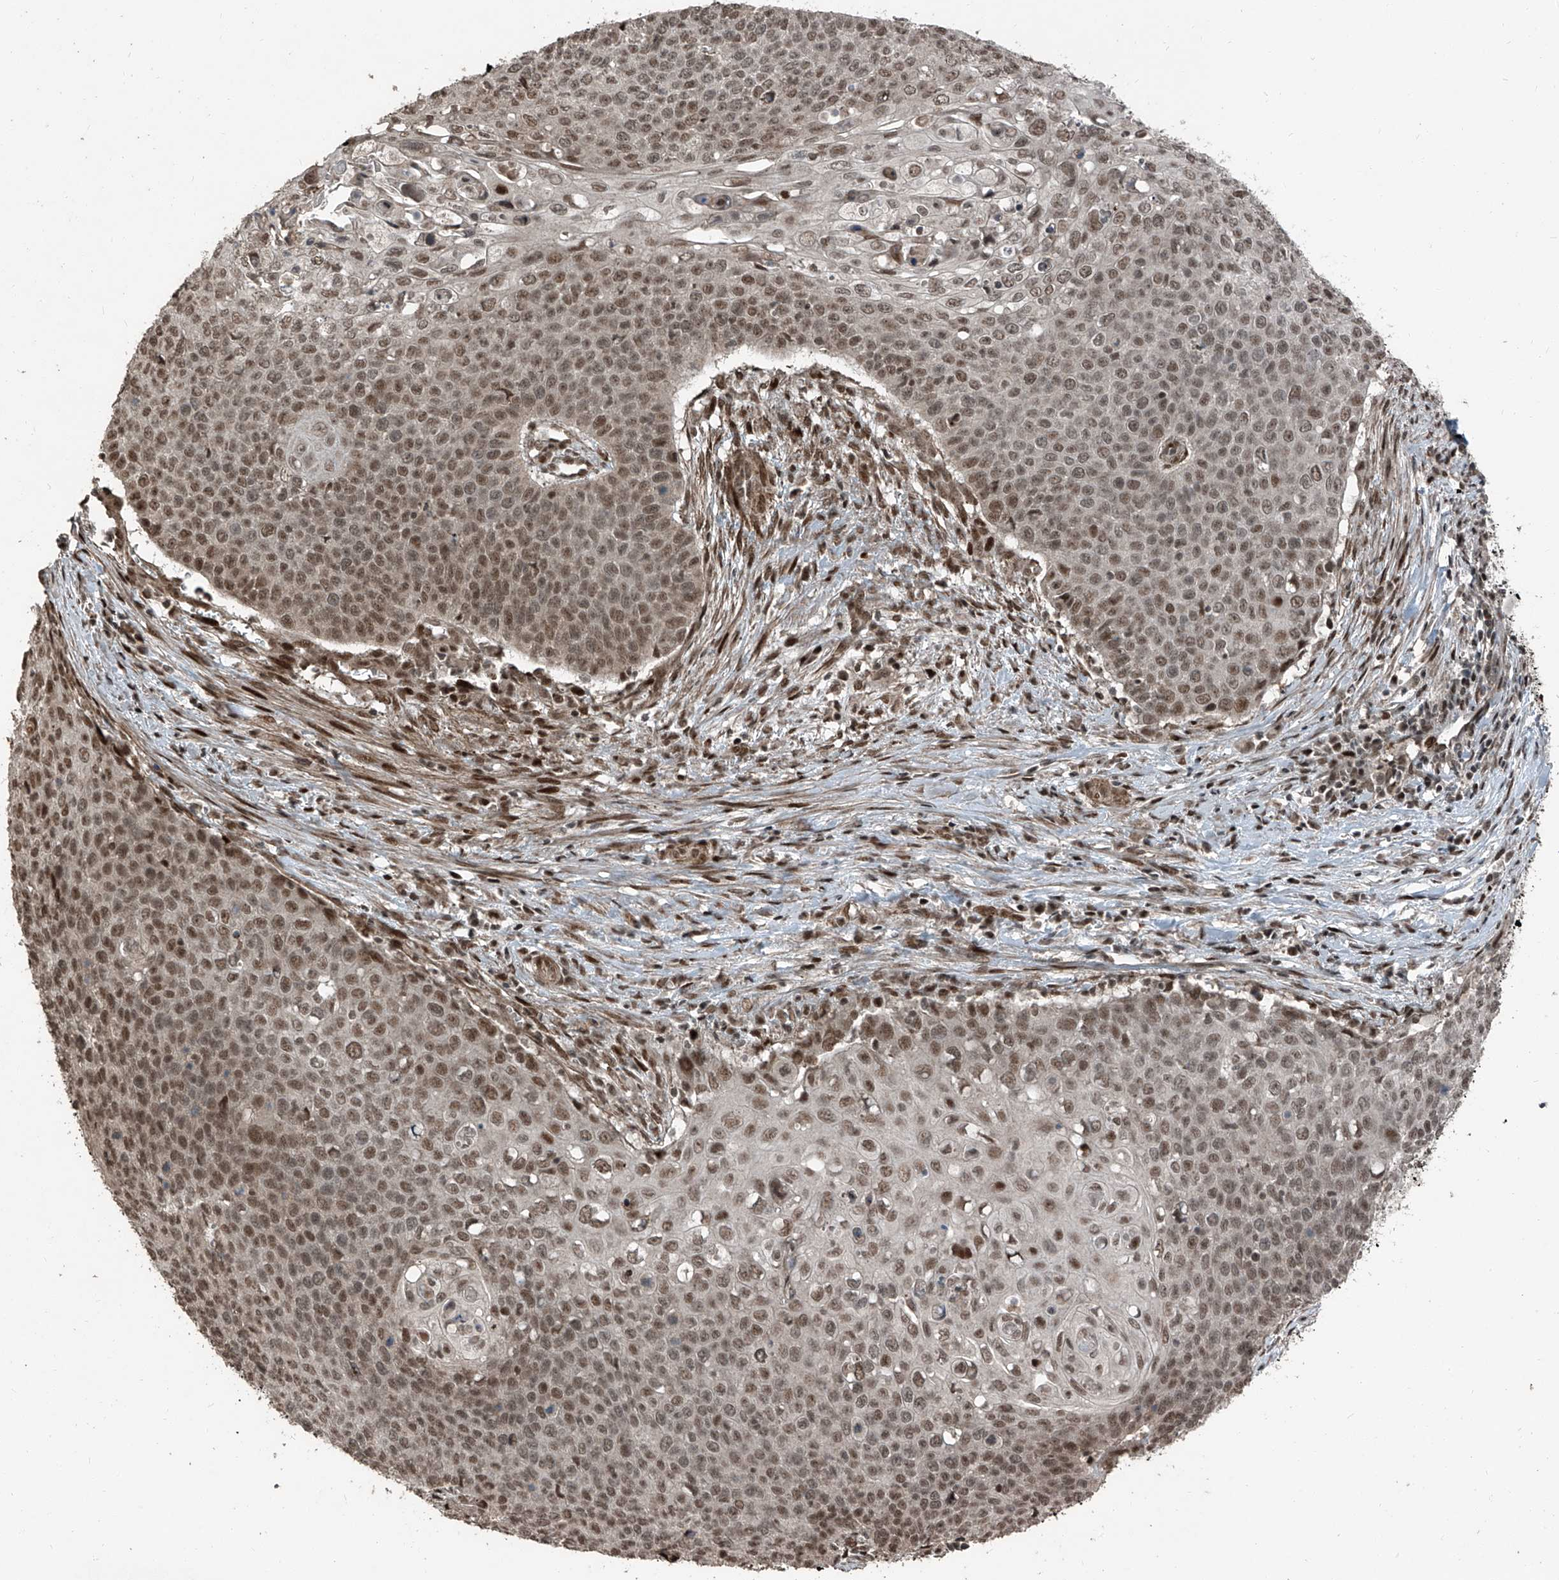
{"staining": {"intensity": "moderate", "quantity": ">75%", "location": "nuclear"}, "tissue": "cervical cancer", "cell_type": "Tumor cells", "image_type": "cancer", "snomed": [{"axis": "morphology", "description": "Squamous cell carcinoma, NOS"}, {"axis": "topography", "description": "Cervix"}], "caption": "Immunohistochemical staining of human squamous cell carcinoma (cervical) reveals medium levels of moderate nuclear protein expression in approximately >75% of tumor cells.", "gene": "ZNF570", "patient": {"sex": "female", "age": 39}}